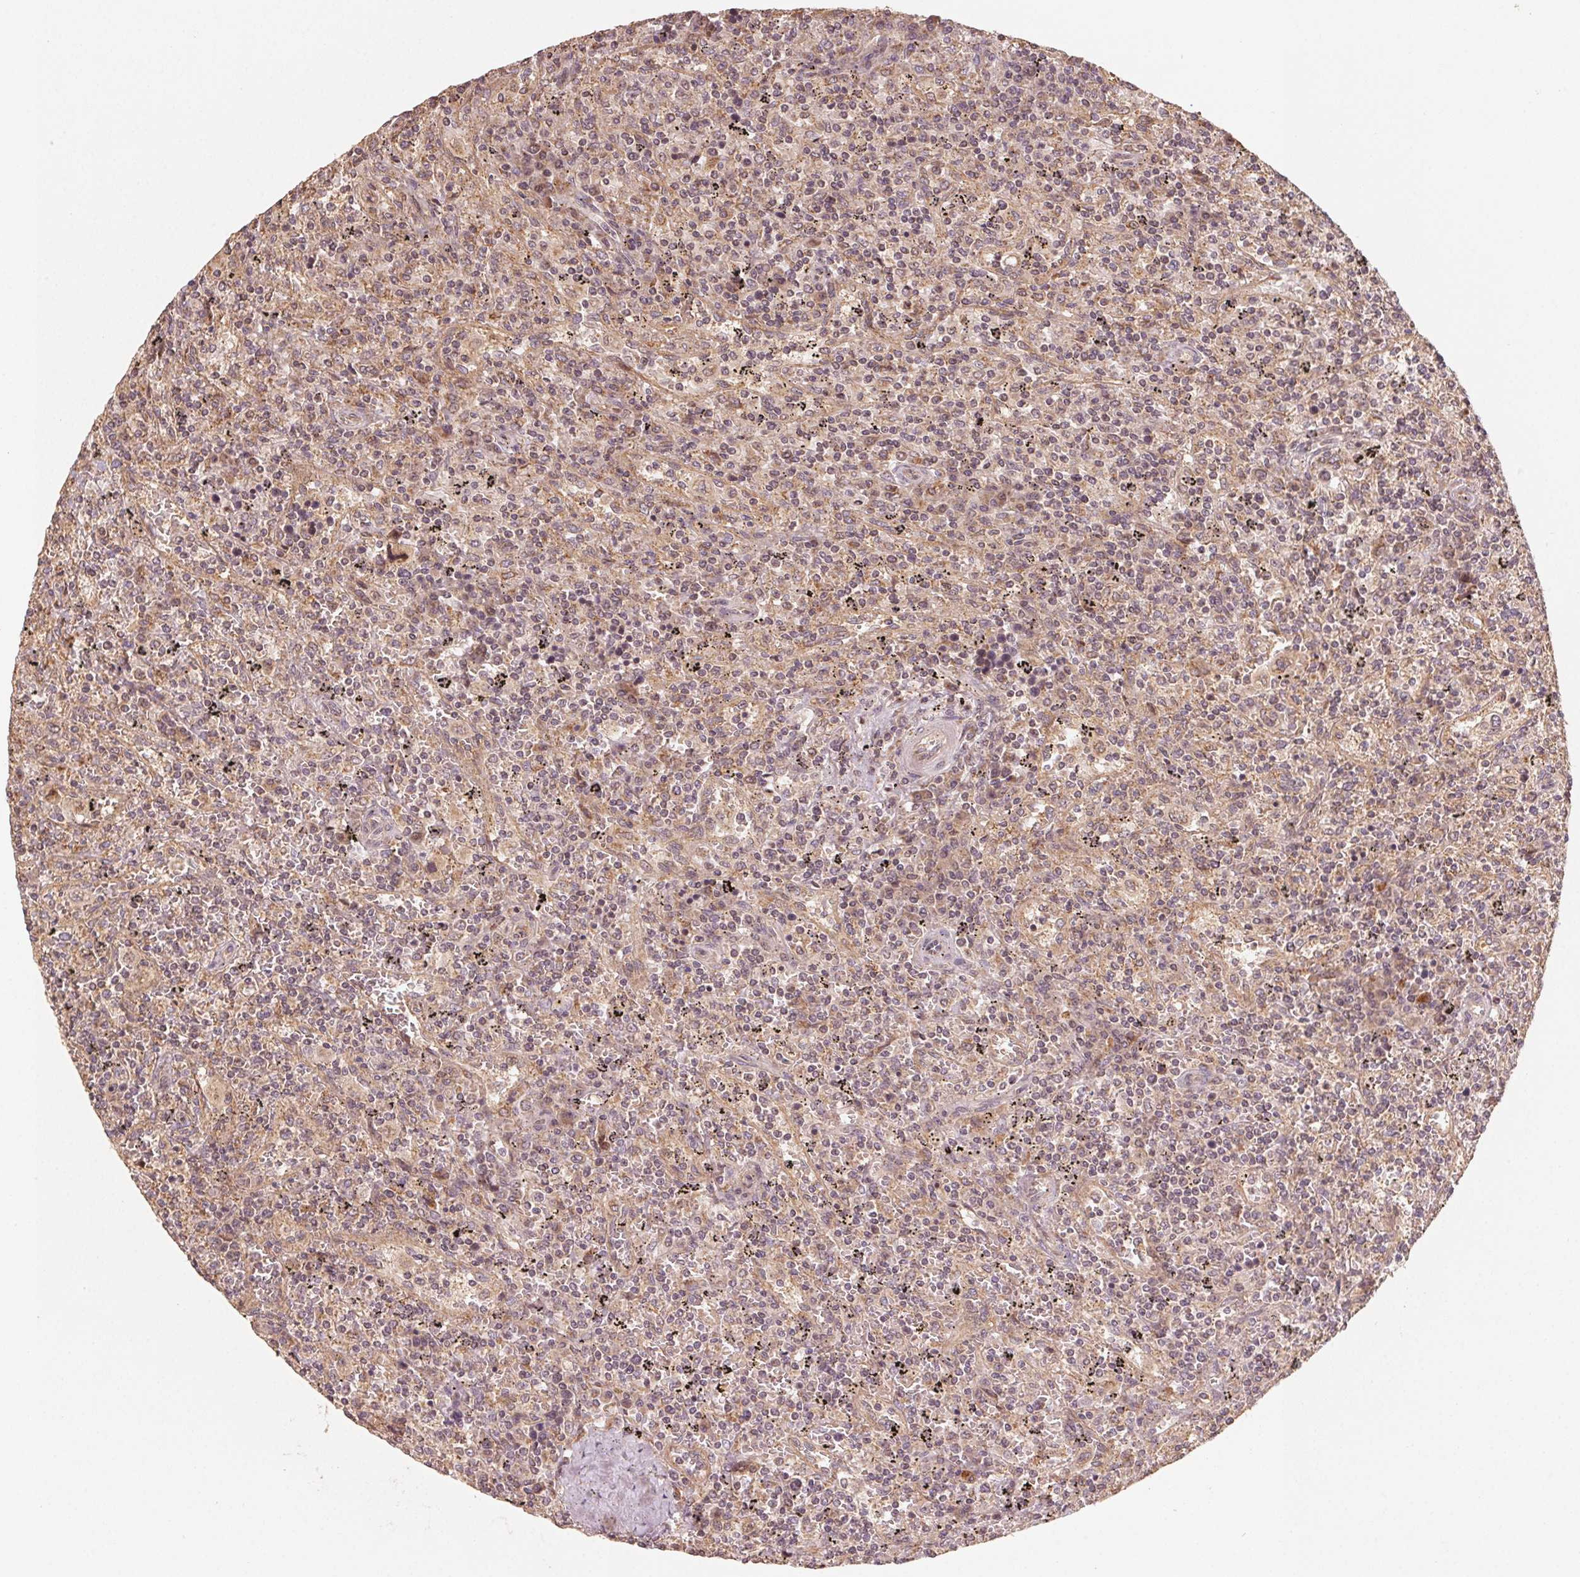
{"staining": {"intensity": "weak", "quantity": ">75%", "location": "cytoplasmic/membranous"}, "tissue": "lymphoma", "cell_type": "Tumor cells", "image_type": "cancer", "snomed": [{"axis": "morphology", "description": "Malignant lymphoma, non-Hodgkin's type, Low grade"}, {"axis": "topography", "description": "Spleen"}], "caption": "This is an image of IHC staining of malignant lymphoma, non-Hodgkin's type (low-grade), which shows weak staining in the cytoplasmic/membranous of tumor cells.", "gene": "WBP2", "patient": {"sex": "male", "age": 62}}